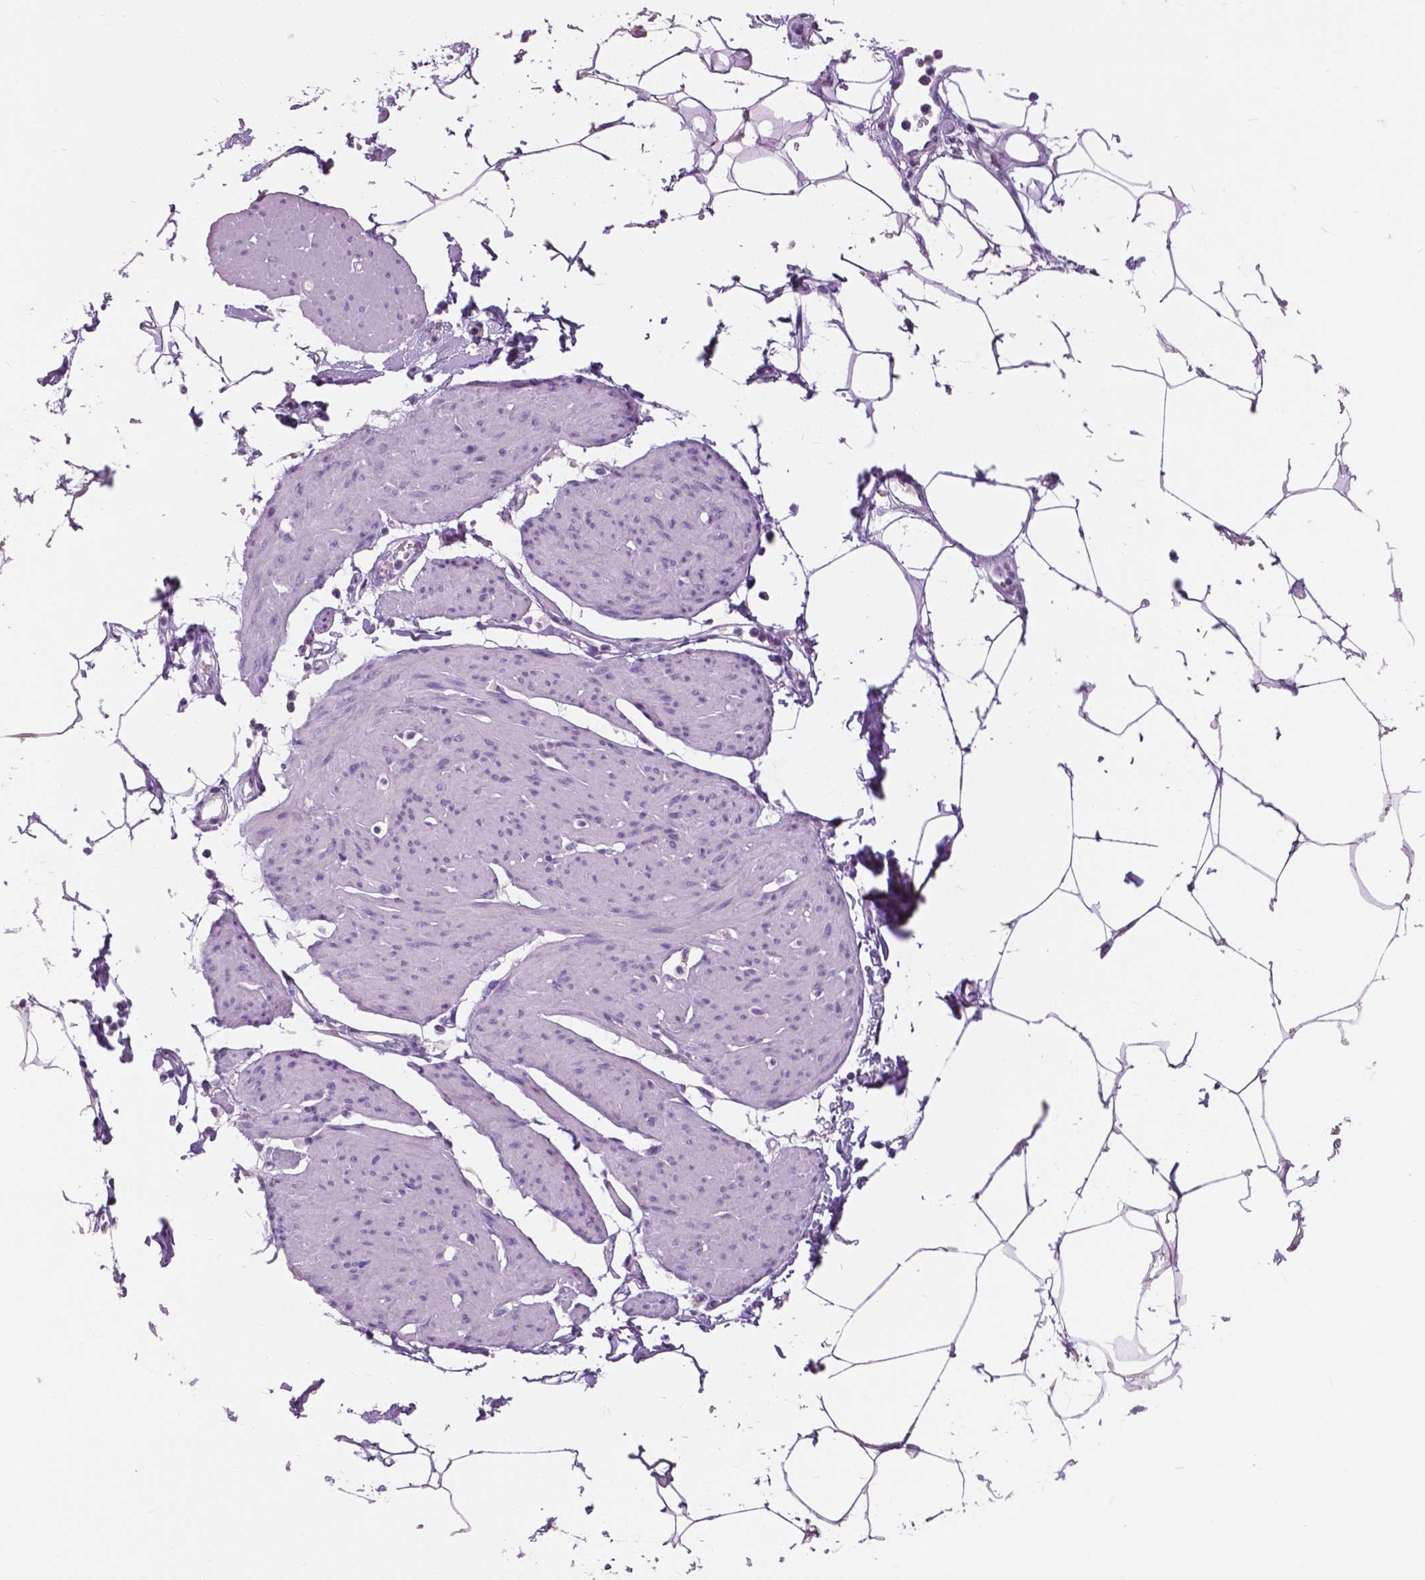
{"staining": {"intensity": "negative", "quantity": "none", "location": "none"}, "tissue": "smooth muscle", "cell_type": "Smooth muscle cells", "image_type": "normal", "snomed": [{"axis": "morphology", "description": "Normal tissue, NOS"}, {"axis": "topography", "description": "Adipose tissue"}, {"axis": "topography", "description": "Smooth muscle"}, {"axis": "topography", "description": "Peripheral nerve tissue"}], "caption": "An immunohistochemistry (IHC) photomicrograph of benign smooth muscle is shown. There is no staining in smooth muscle cells of smooth muscle. The staining was performed using DAB to visualize the protein expression in brown, while the nuclei were stained in blue with hematoxylin (Magnification: 20x).", "gene": "SERPINI1", "patient": {"sex": "male", "age": 83}}